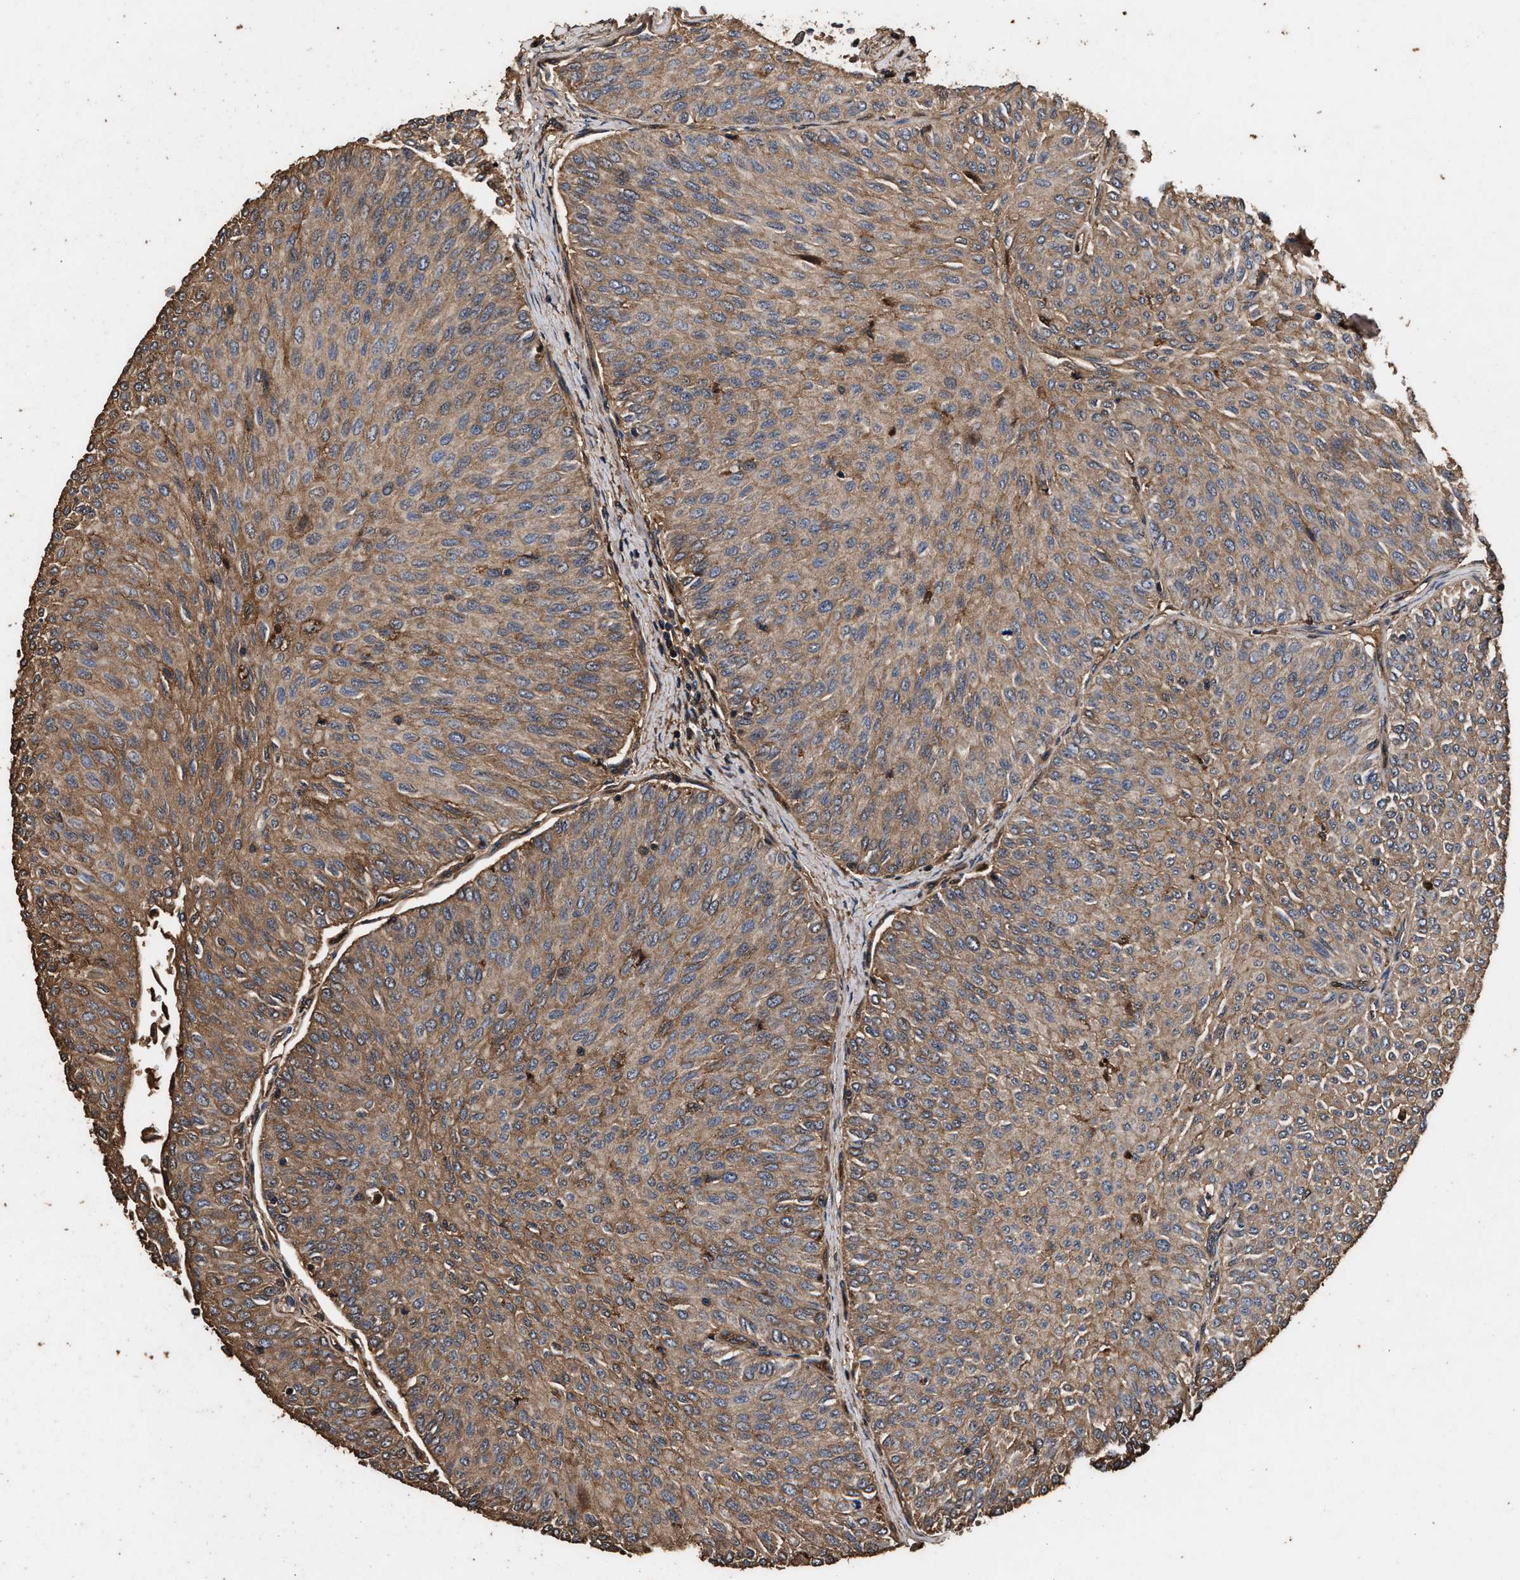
{"staining": {"intensity": "weak", "quantity": ">75%", "location": "cytoplasmic/membranous"}, "tissue": "urothelial cancer", "cell_type": "Tumor cells", "image_type": "cancer", "snomed": [{"axis": "morphology", "description": "Urothelial carcinoma, Low grade"}, {"axis": "topography", "description": "Urinary bladder"}], "caption": "Urothelial cancer stained for a protein (brown) shows weak cytoplasmic/membranous positive expression in about >75% of tumor cells.", "gene": "KYAT1", "patient": {"sex": "male", "age": 78}}